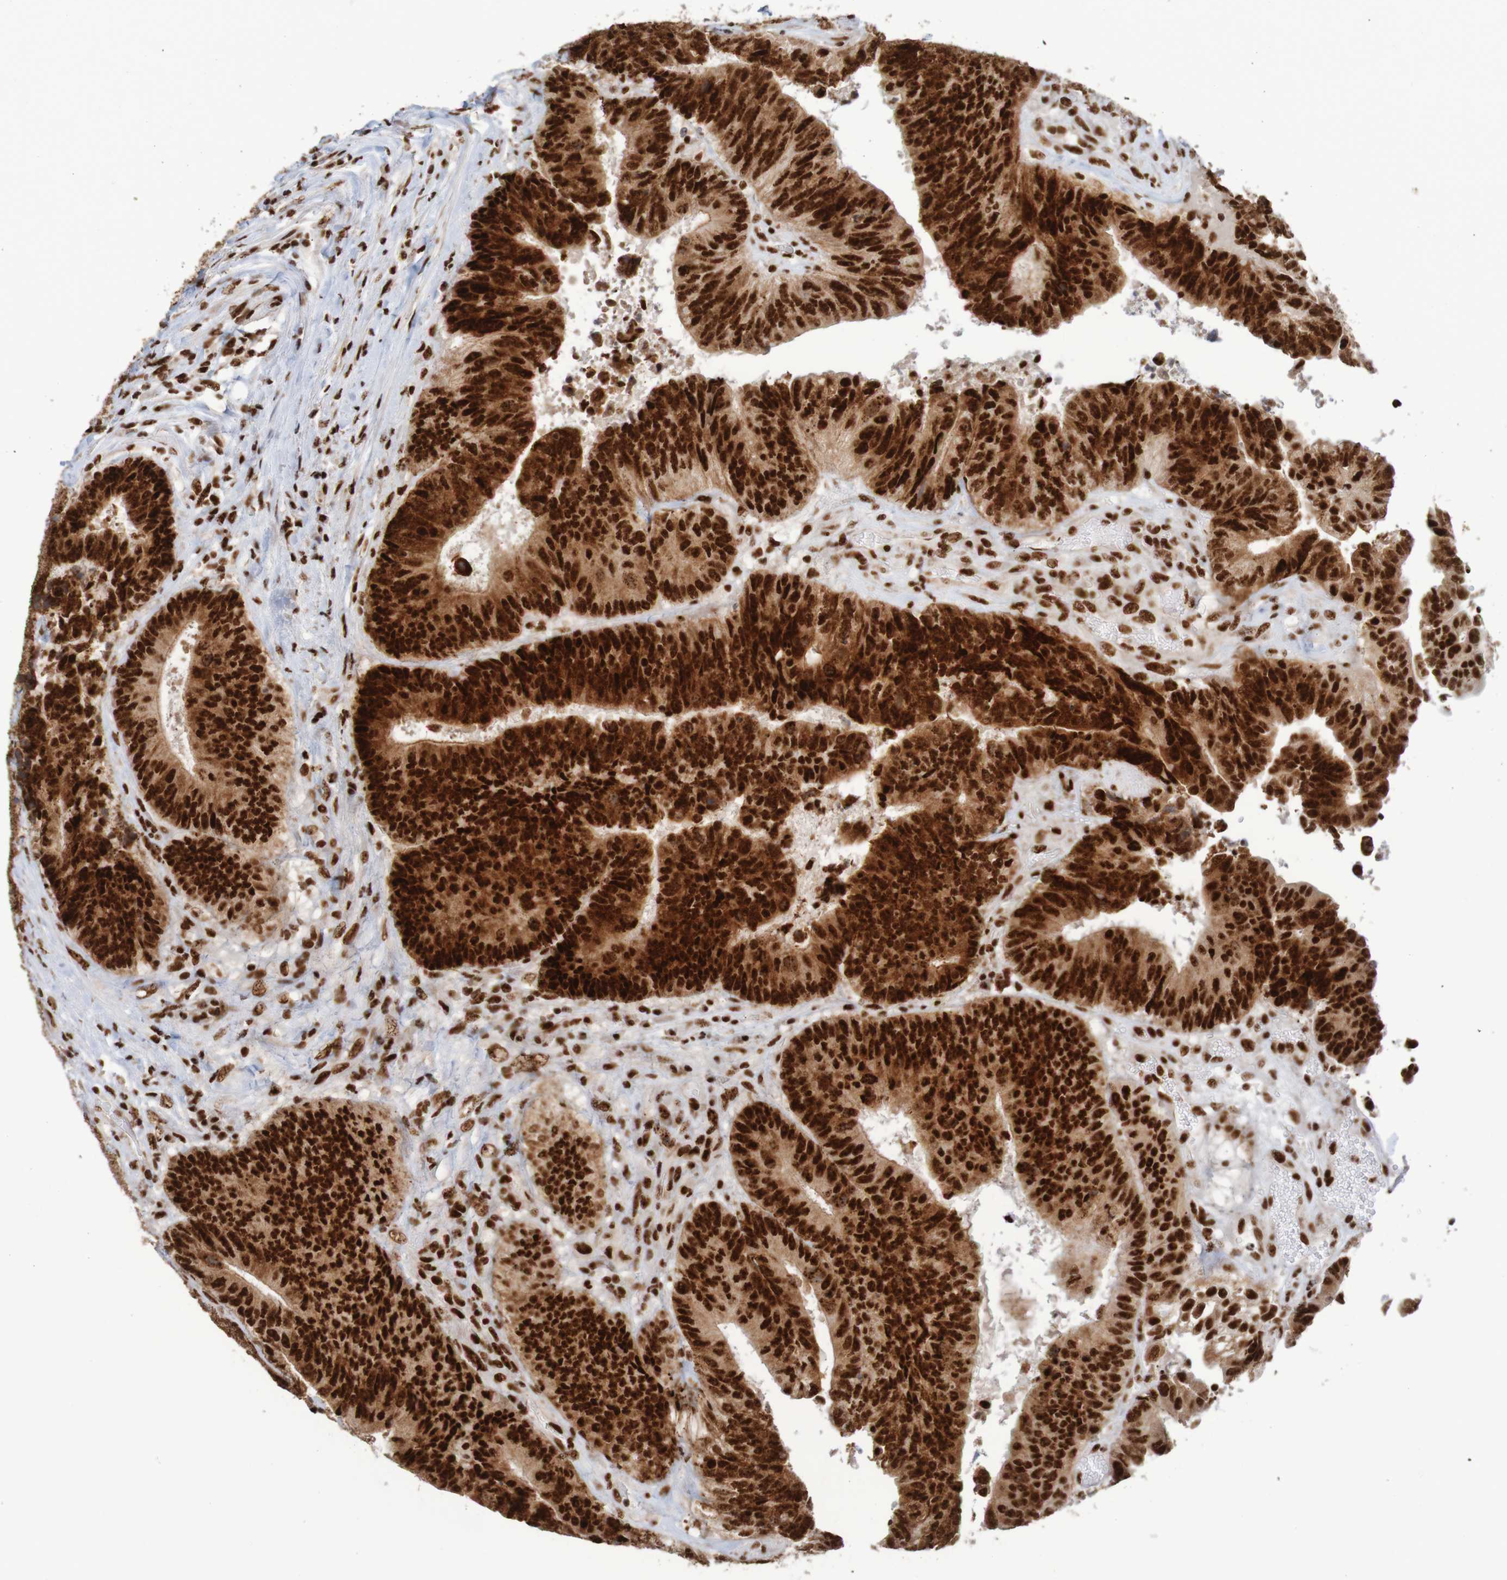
{"staining": {"intensity": "strong", "quantity": ">75%", "location": "nuclear"}, "tissue": "colorectal cancer", "cell_type": "Tumor cells", "image_type": "cancer", "snomed": [{"axis": "morphology", "description": "Adenocarcinoma, NOS"}, {"axis": "topography", "description": "Rectum"}], "caption": "Protein expression analysis of adenocarcinoma (colorectal) exhibits strong nuclear staining in approximately >75% of tumor cells.", "gene": "THRAP3", "patient": {"sex": "male", "age": 72}}